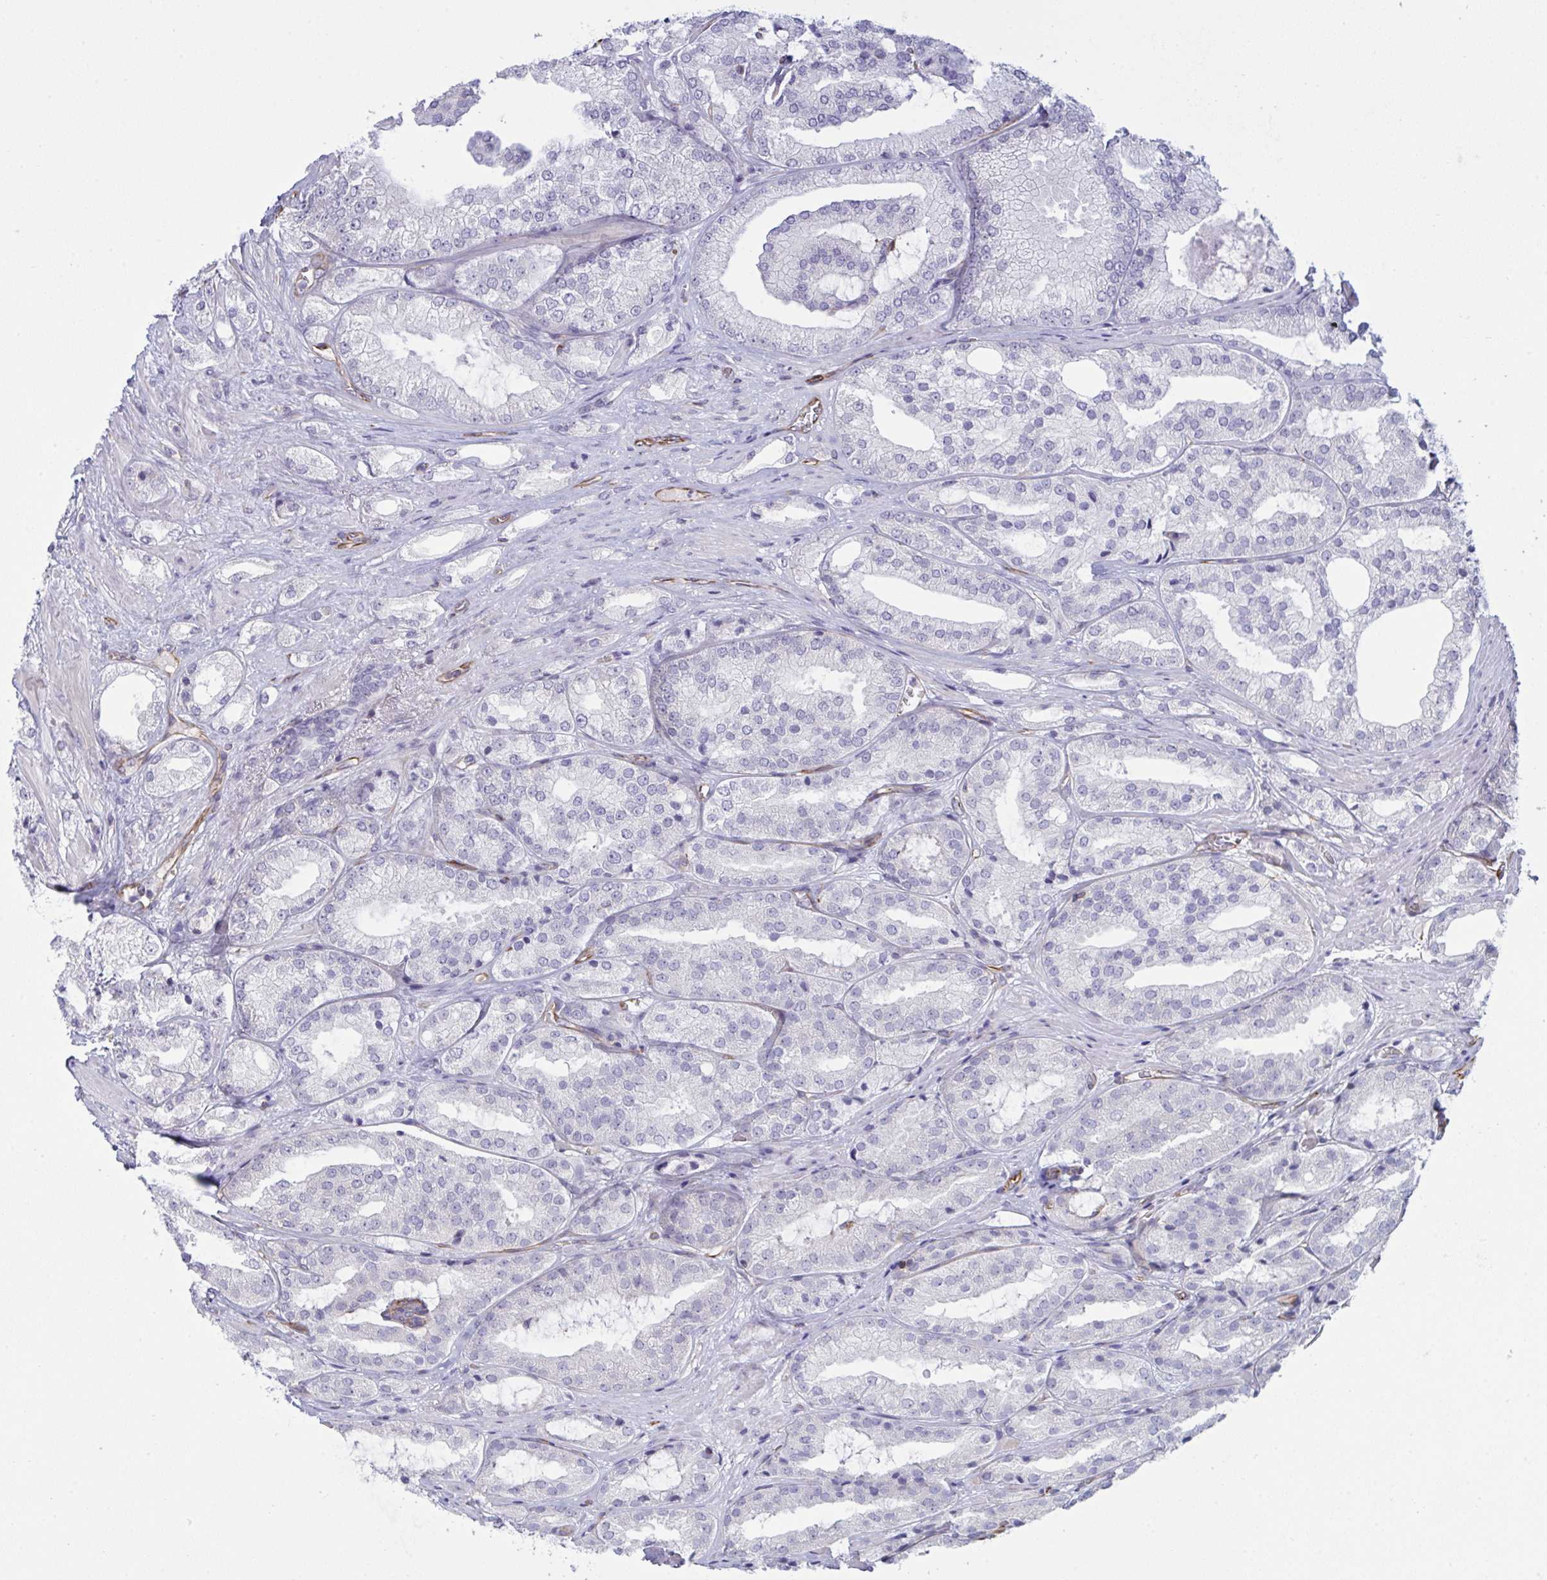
{"staining": {"intensity": "negative", "quantity": "none", "location": "none"}, "tissue": "prostate cancer", "cell_type": "Tumor cells", "image_type": "cancer", "snomed": [{"axis": "morphology", "description": "Adenocarcinoma, High grade"}, {"axis": "topography", "description": "Prostate"}], "caption": "Immunohistochemical staining of prostate adenocarcinoma (high-grade) demonstrates no significant positivity in tumor cells.", "gene": "DCBLD1", "patient": {"sex": "male", "age": 68}}